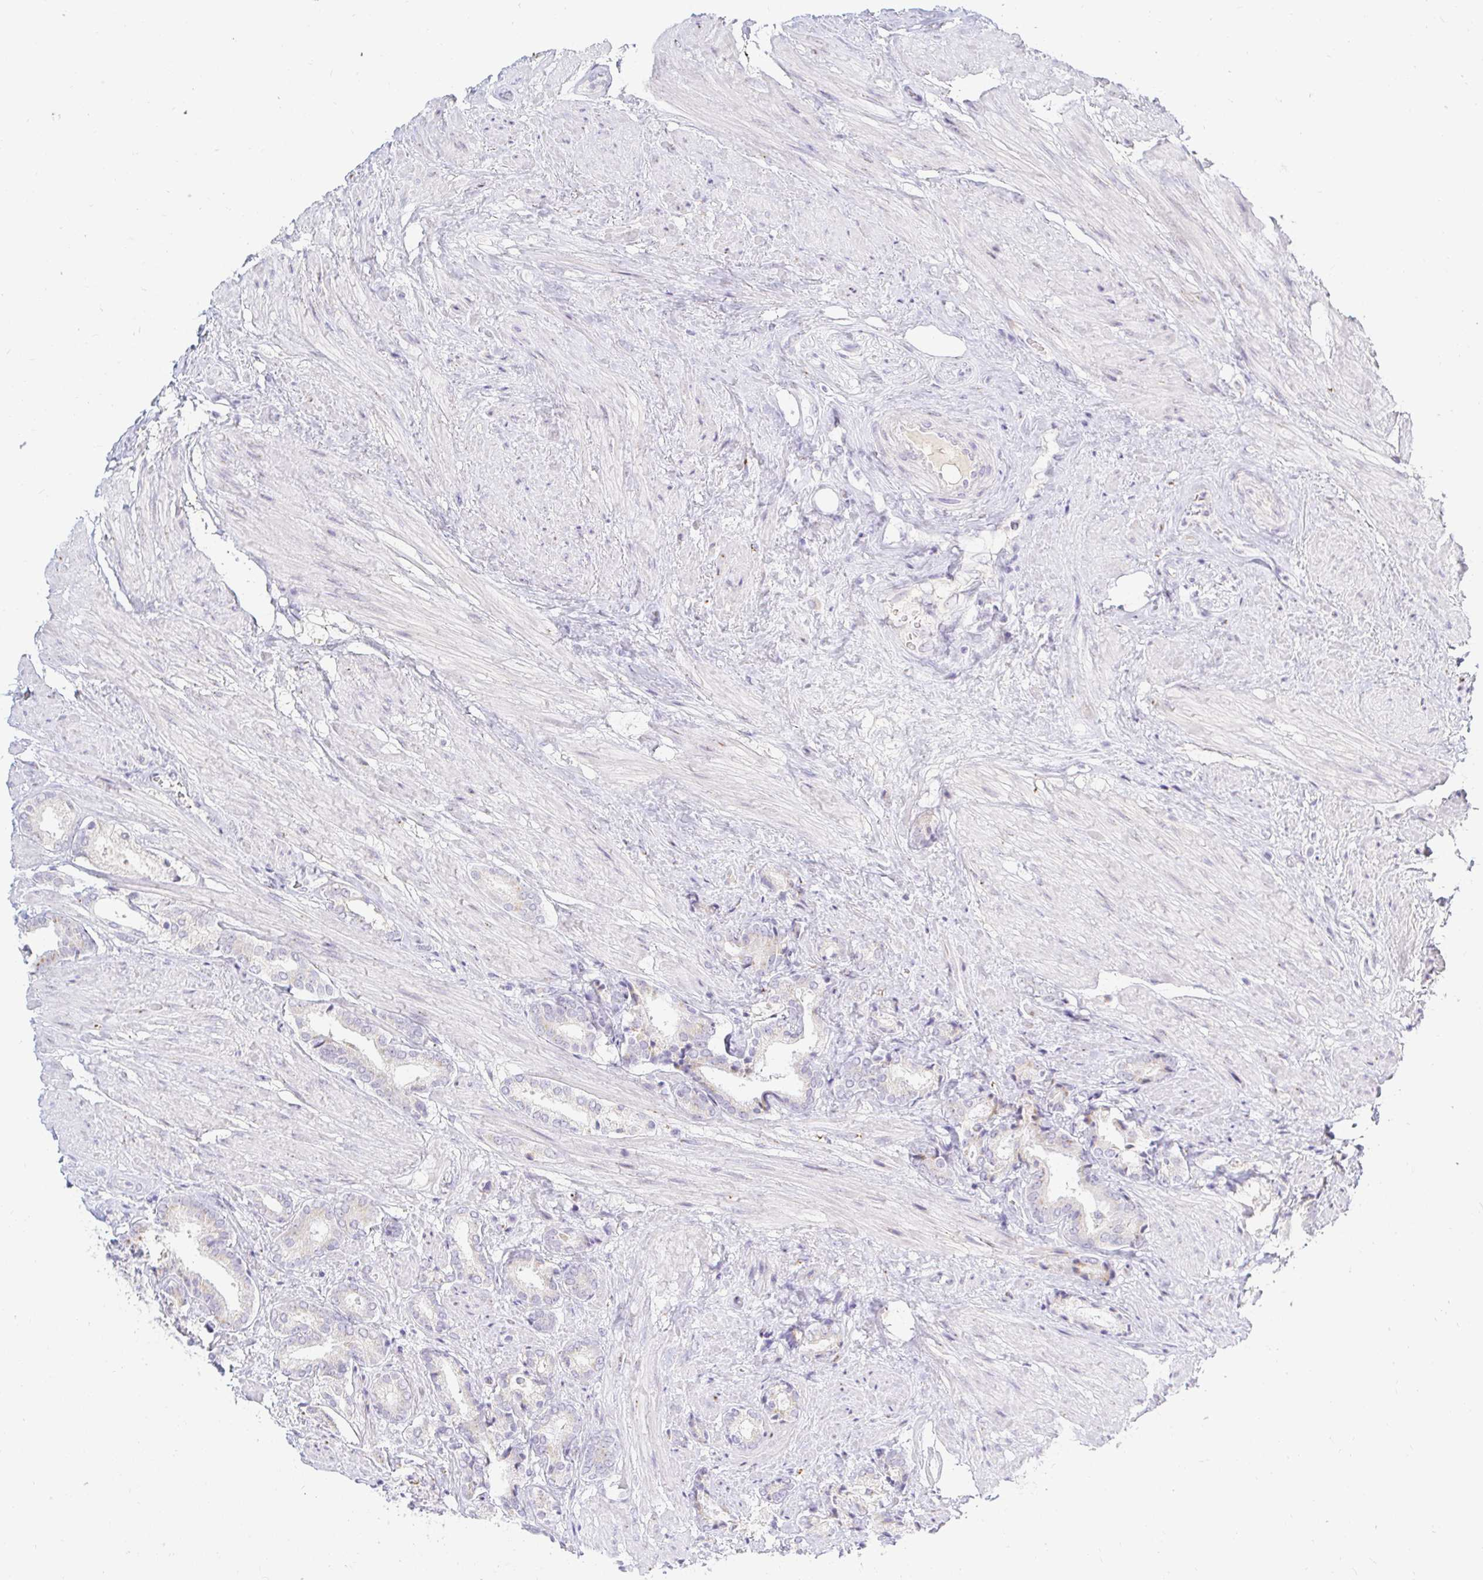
{"staining": {"intensity": "negative", "quantity": "none", "location": "none"}, "tissue": "prostate cancer", "cell_type": "Tumor cells", "image_type": "cancer", "snomed": [{"axis": "morphology", "description": "Adenocarcinoma, High grade"}, {"axis": "topography", "description": "Prostate"}], "caption": "Immunohistochemical staining of prostate cancer demonstrates no significant positivity in tumor cells.", "gene": "OR51D1", "patient": {"sex": "male", "age": 56}}